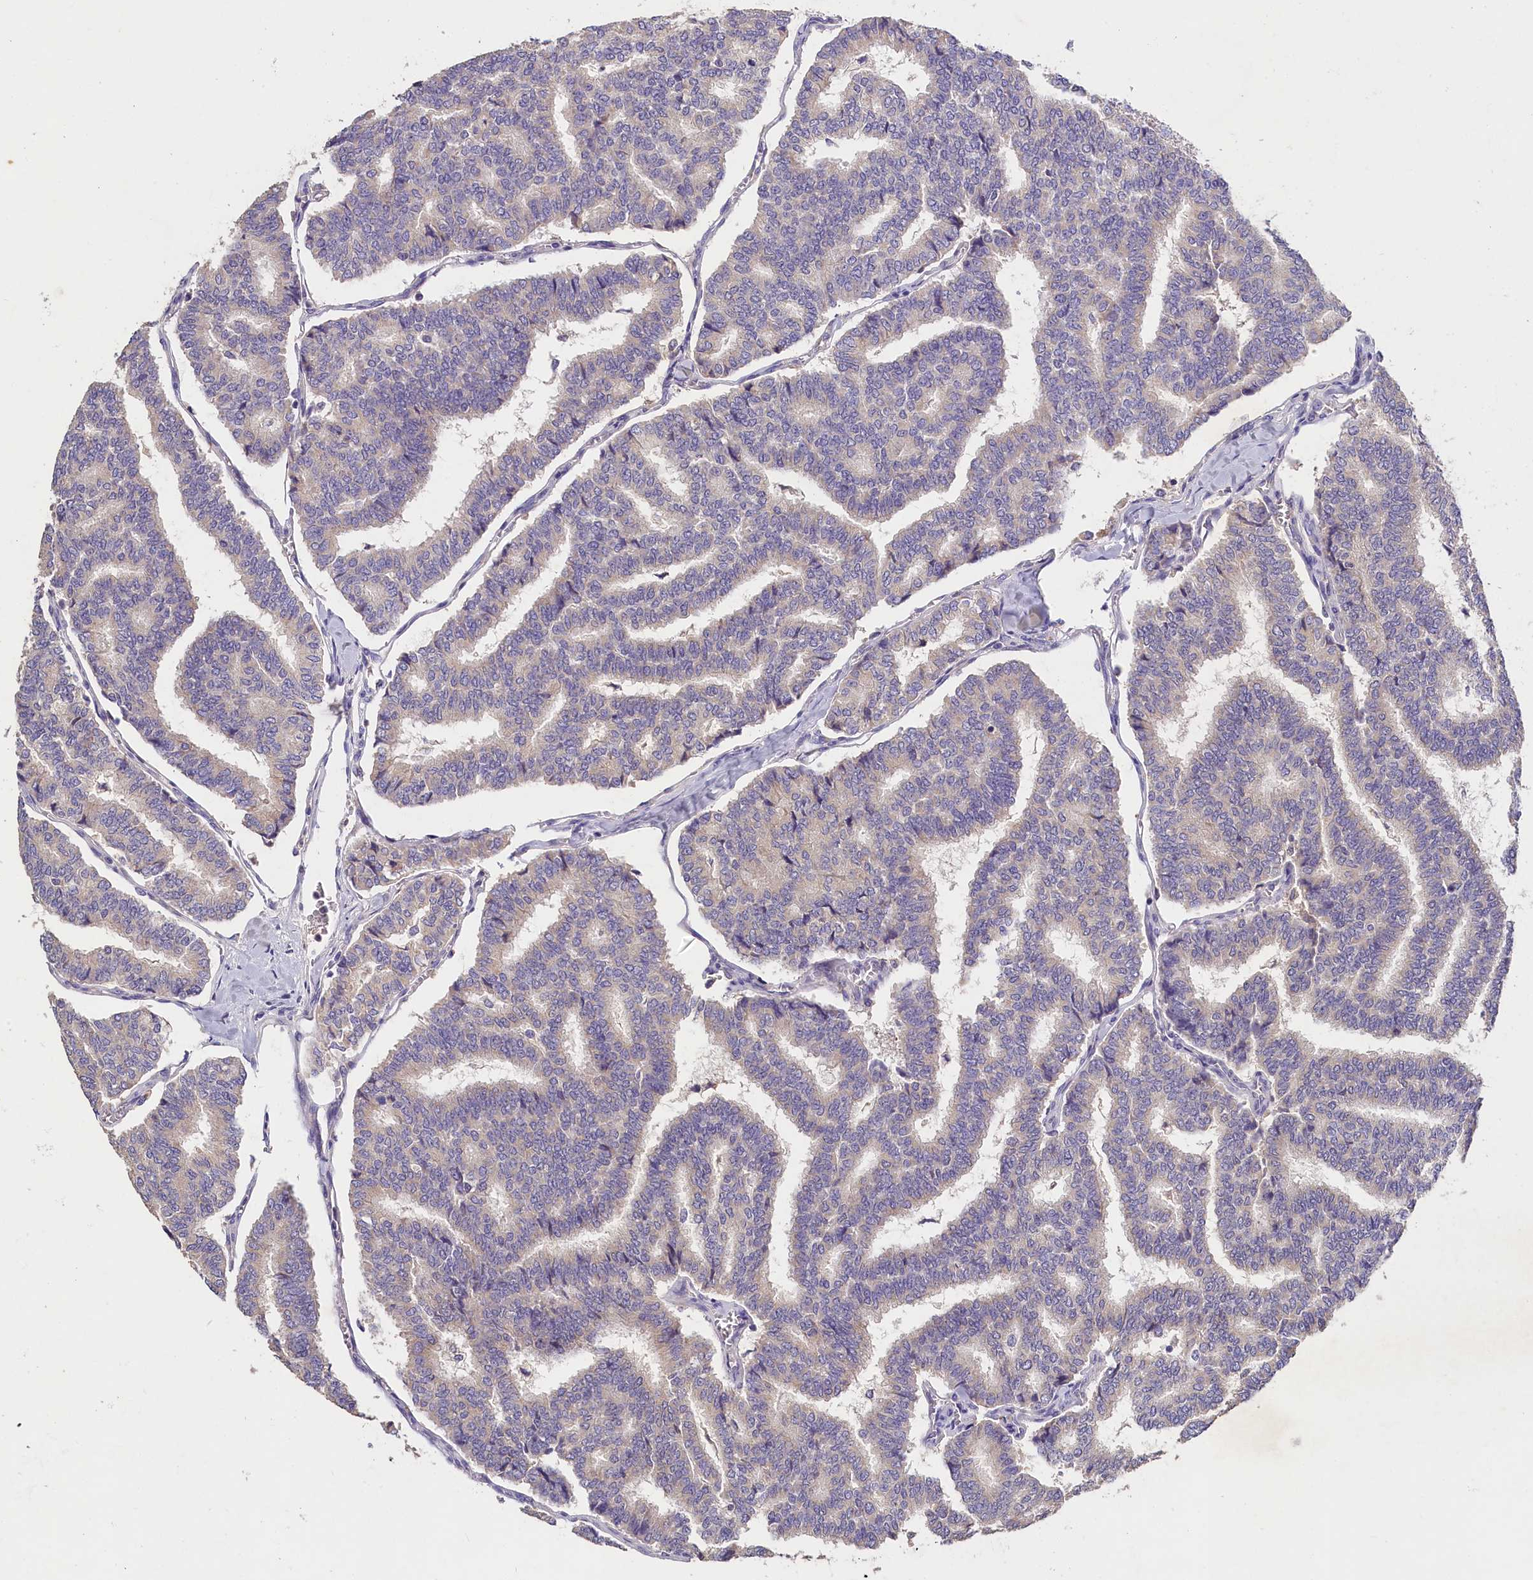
{"staining": {"intensity": "negative", "quantity": "none", "location": "none"}, "tissue": "thyroid cancer", "cell_type": "Tumor cells", "image_type": "cancer", "snomed": [{"axis": "morphology", "description": "Papillary adenocarcinoma, NOS"}, {"axis": "topography", "description": "Thyroid gland"}], "caption": "A high-resolution photomicrograph shows IHC staining of thyroid cancer, which shows no significant positivity in tumor cells.", "gene": "ST7L", "patient": {"sex": "female", "age": 35}}